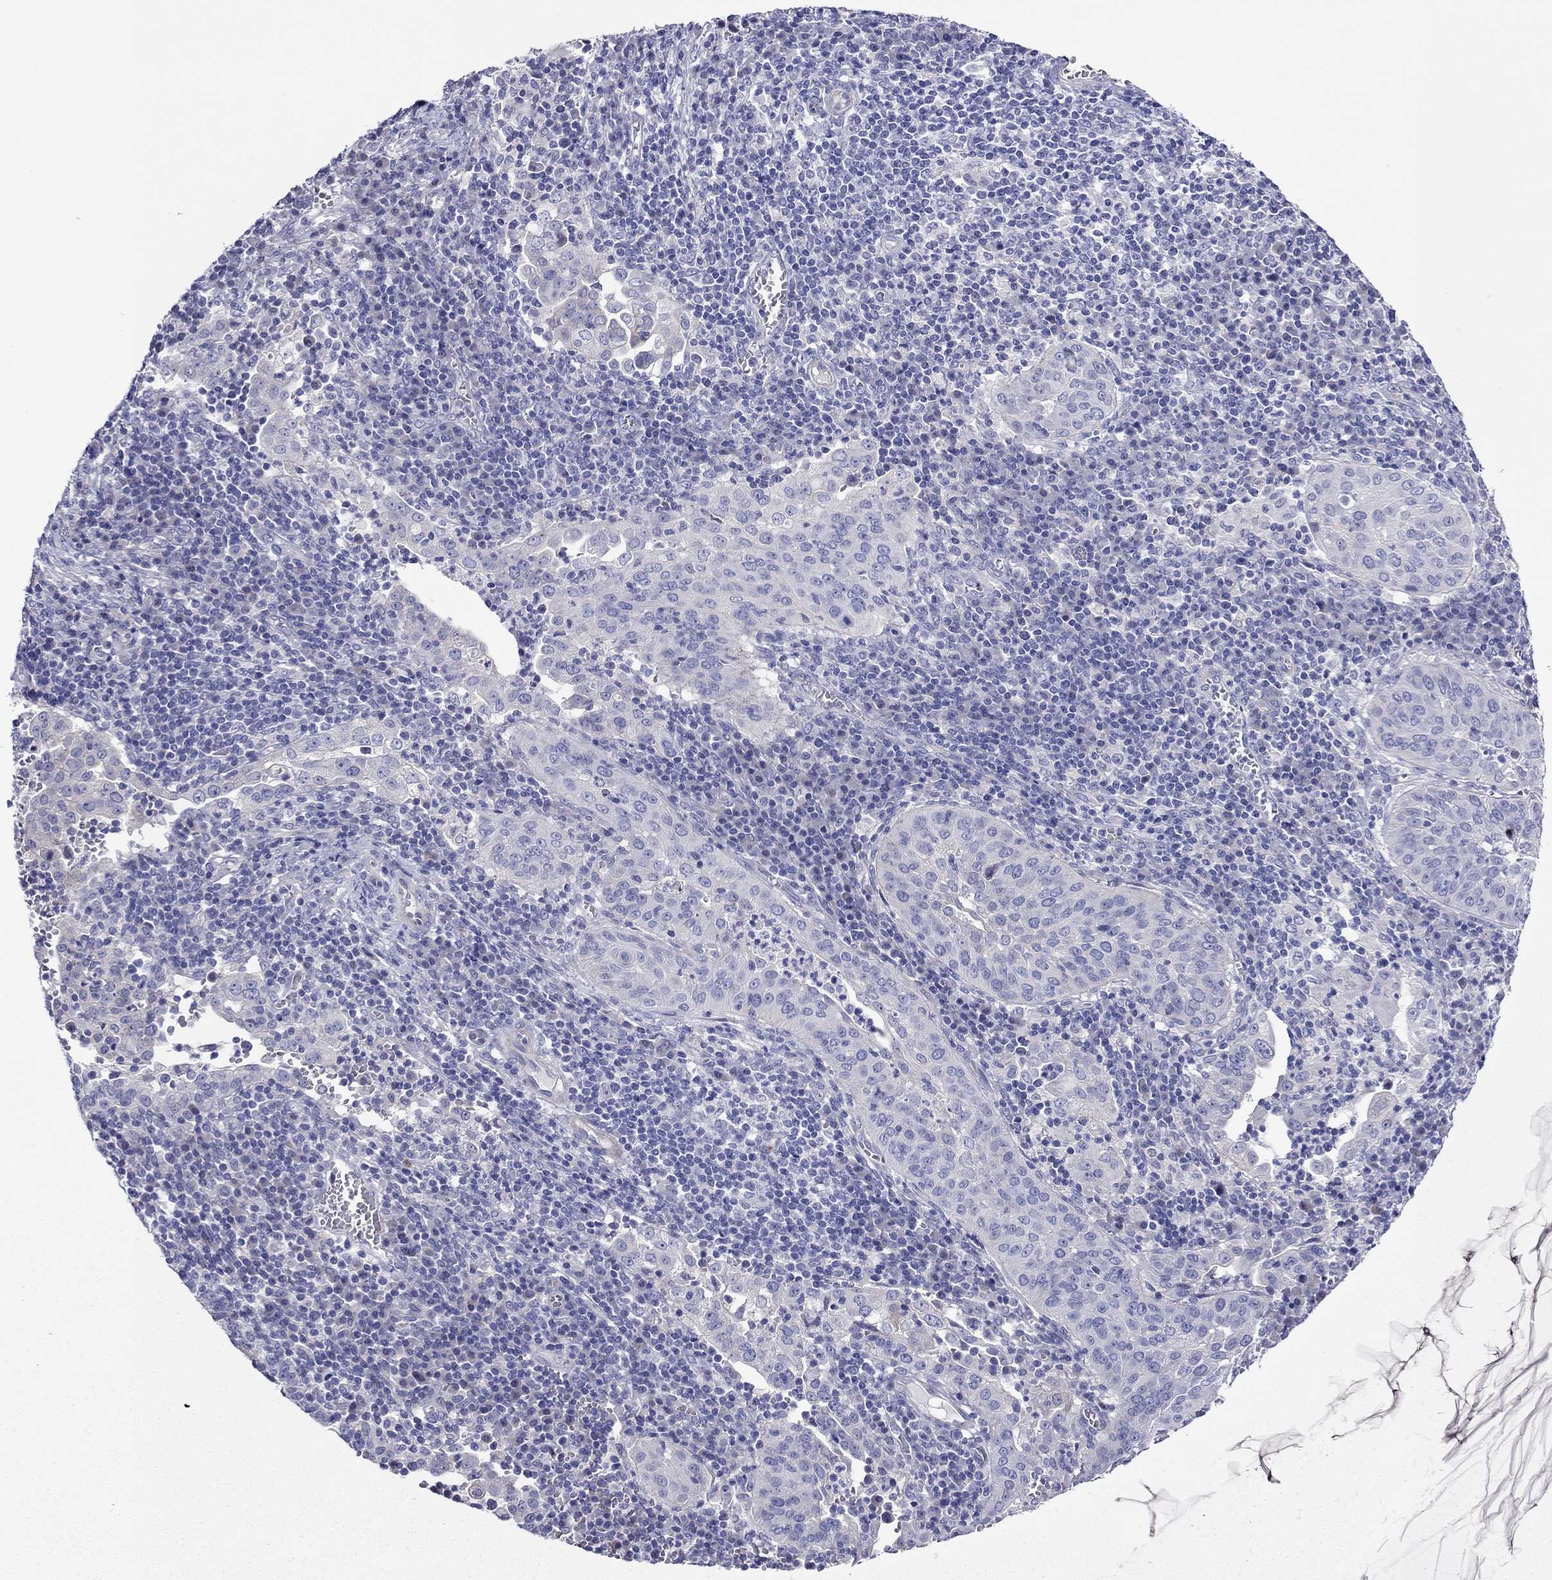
{"staining": {"intensity": "negative", "quantity": "none", "location": "none"}, "tissue": "cervical cancer", "cell_type": "Tumor cells", "image_type": "cancer", "snomed": [{"axis": "morphology", "description": "Squamous cell carcinoma, NOS"}, {"axis": "topography", "description": "Cervix"}], "caption": "High power microscopy micrograph of an immunohistochemistry photomicrograph of cervical cancer (squamous cell carcinoma), revealing no significant staining in tumor cells. (Brightfield microscopy of DAB immunohistochemistry at high magnification).", "gene": "MGAT4C", "patient": {"sex": "female", "age": 39}}